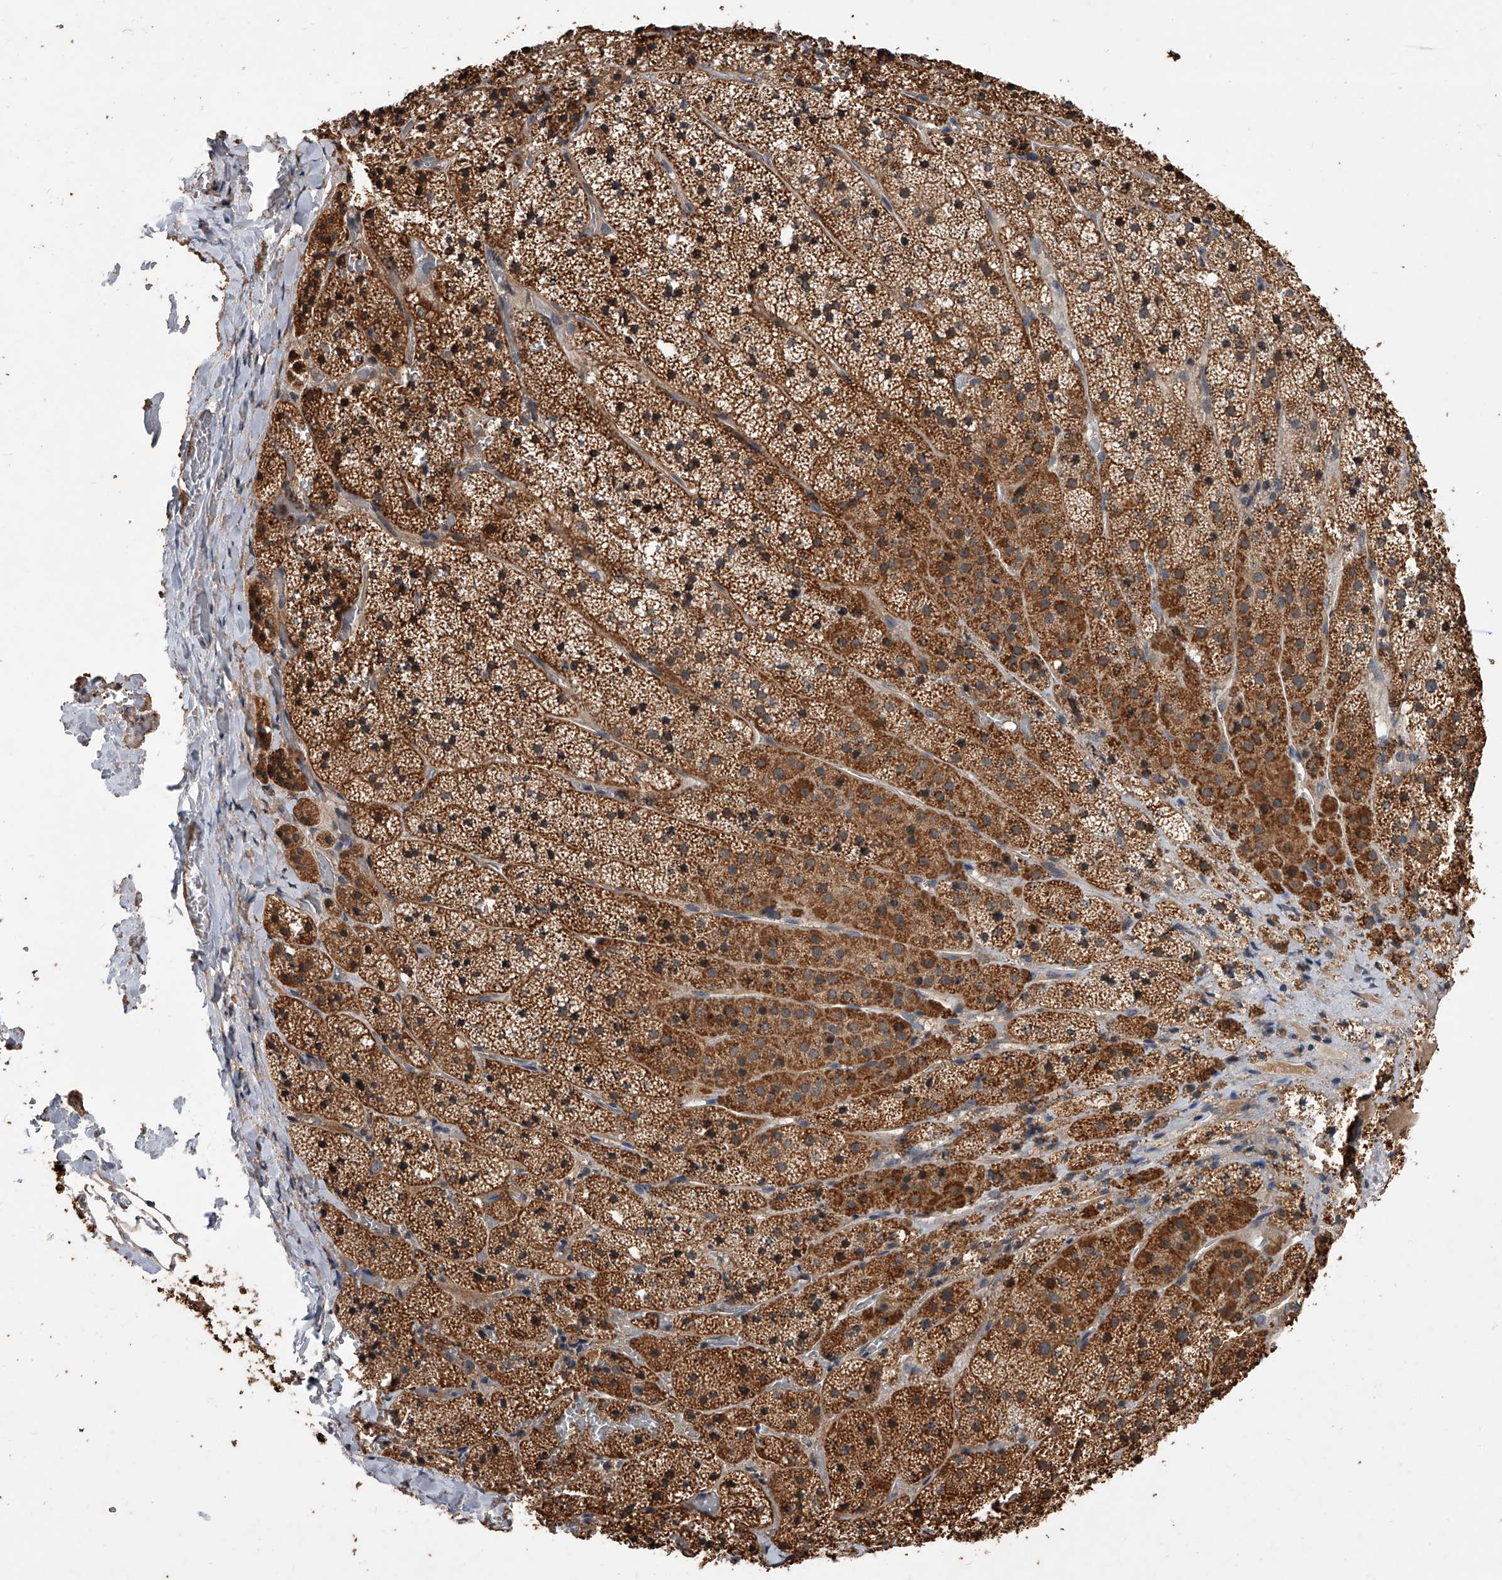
{"staining": {"intensity": "strong", "quantity": ">75%", "location": "cytoplasmic/membranous"}, "tissue": "adrenal gland", "cell_type": "Glandular cells", "image_type": "normal", "snomed": [{"axis": "morphology", "description": "Normal tissue, NOS"}, {"axis": "topography", "description": "Adrenal gland"}], "caption": "Human adrenal gland stained with a brown dye shows strong cytoplasmic/membranous positive expression in approximately >75% of glandular cells.", "gene": "LTV1", "patient": {"sex": "female", "age": 44}}